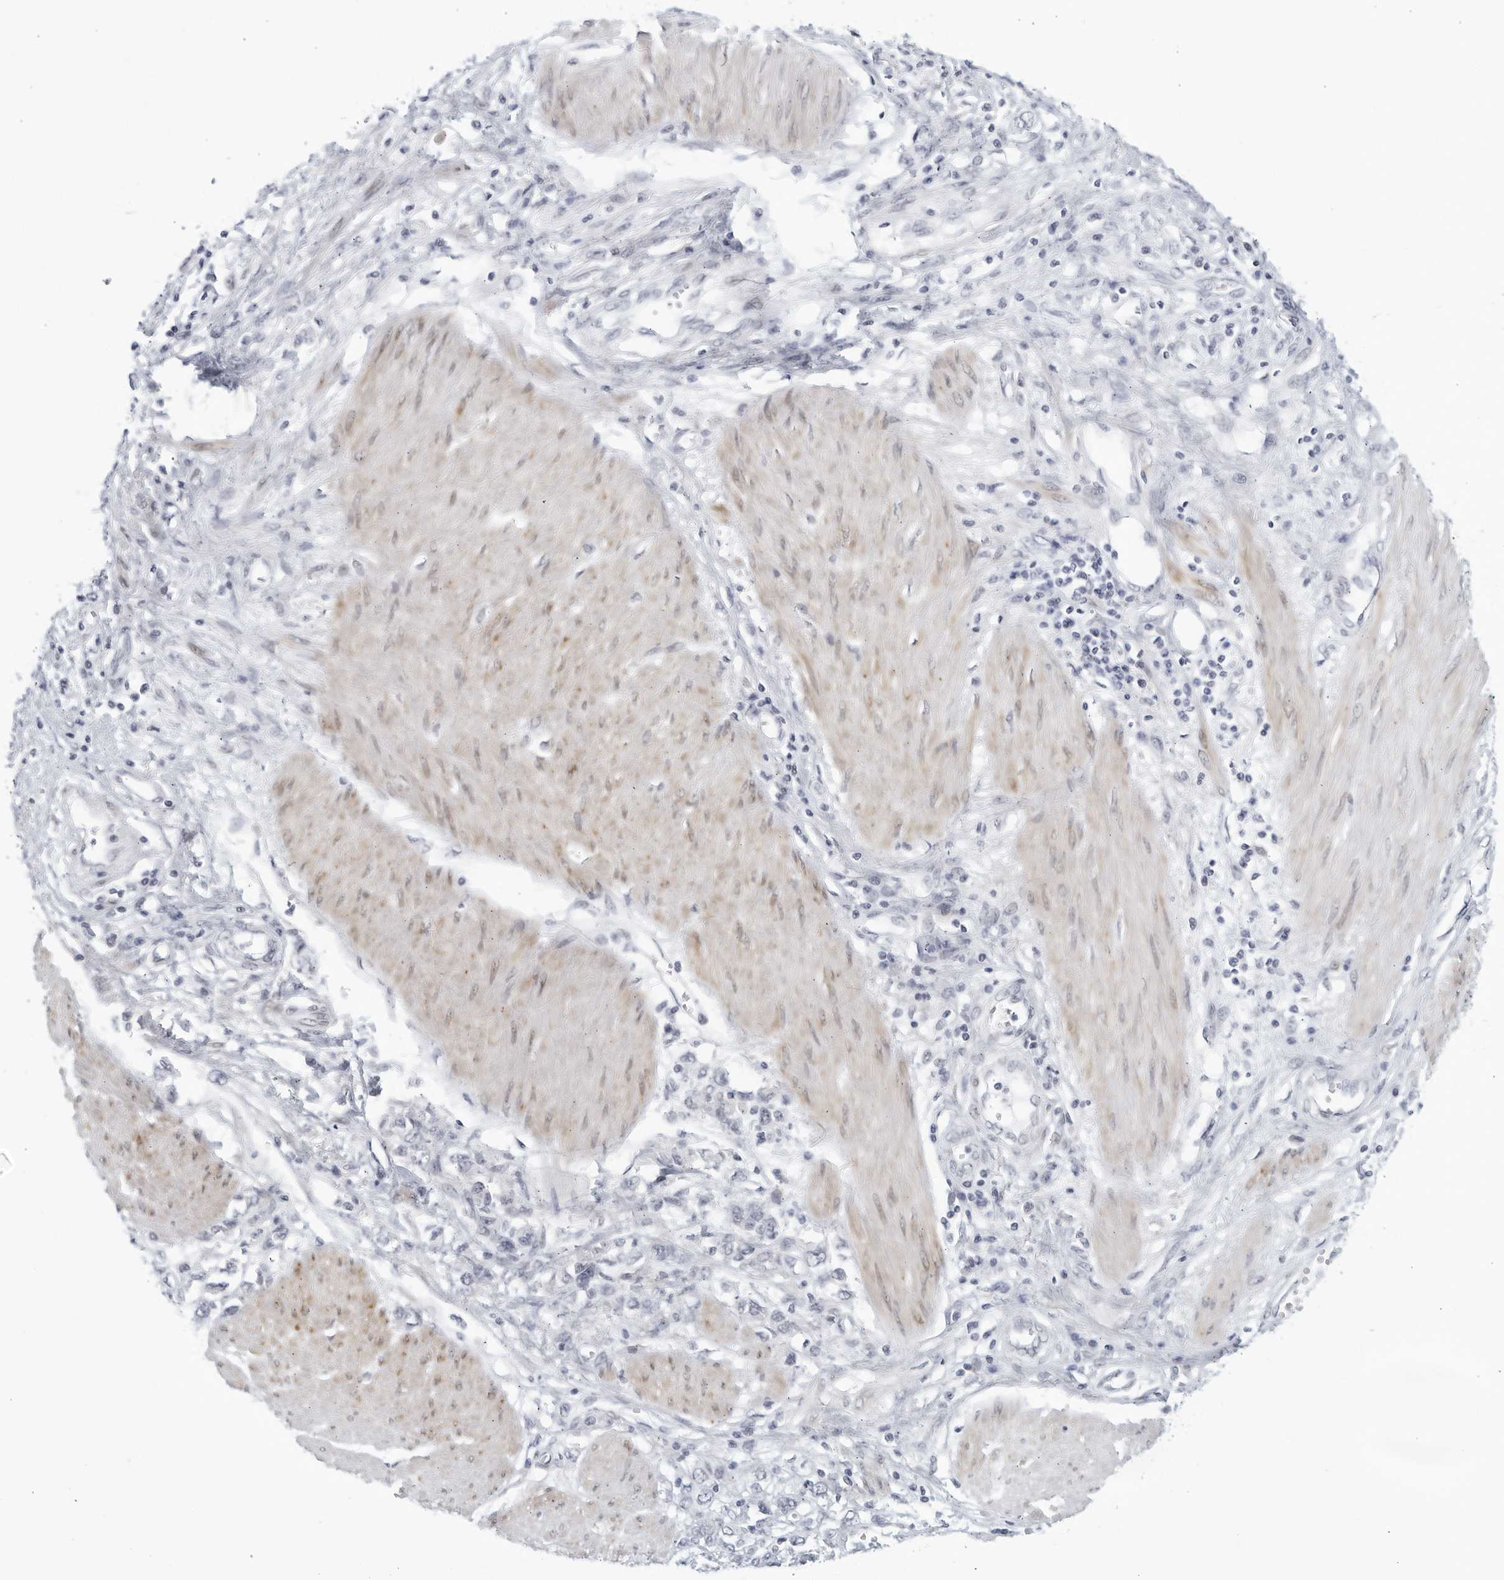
{"staining": {"intensity": "negative", "quantity": "none", "location": "none"}, "tissue": "stomach cancer", "cell_type": "Tumor cells", "image_type": "cancer", "snomed": [{"axis": "morphology", "description": "Adenocarcinoma, NOS"}, {"axis": "topography", "description": "Stomach"}], "caption": "This is an immunohistochemistry (IHC) histopathology image of adenocarcinoma (stomach). There is no expression in tumor cells.", "gene": "WDTC1", "patient": {"sex": "female", "age": 76}}